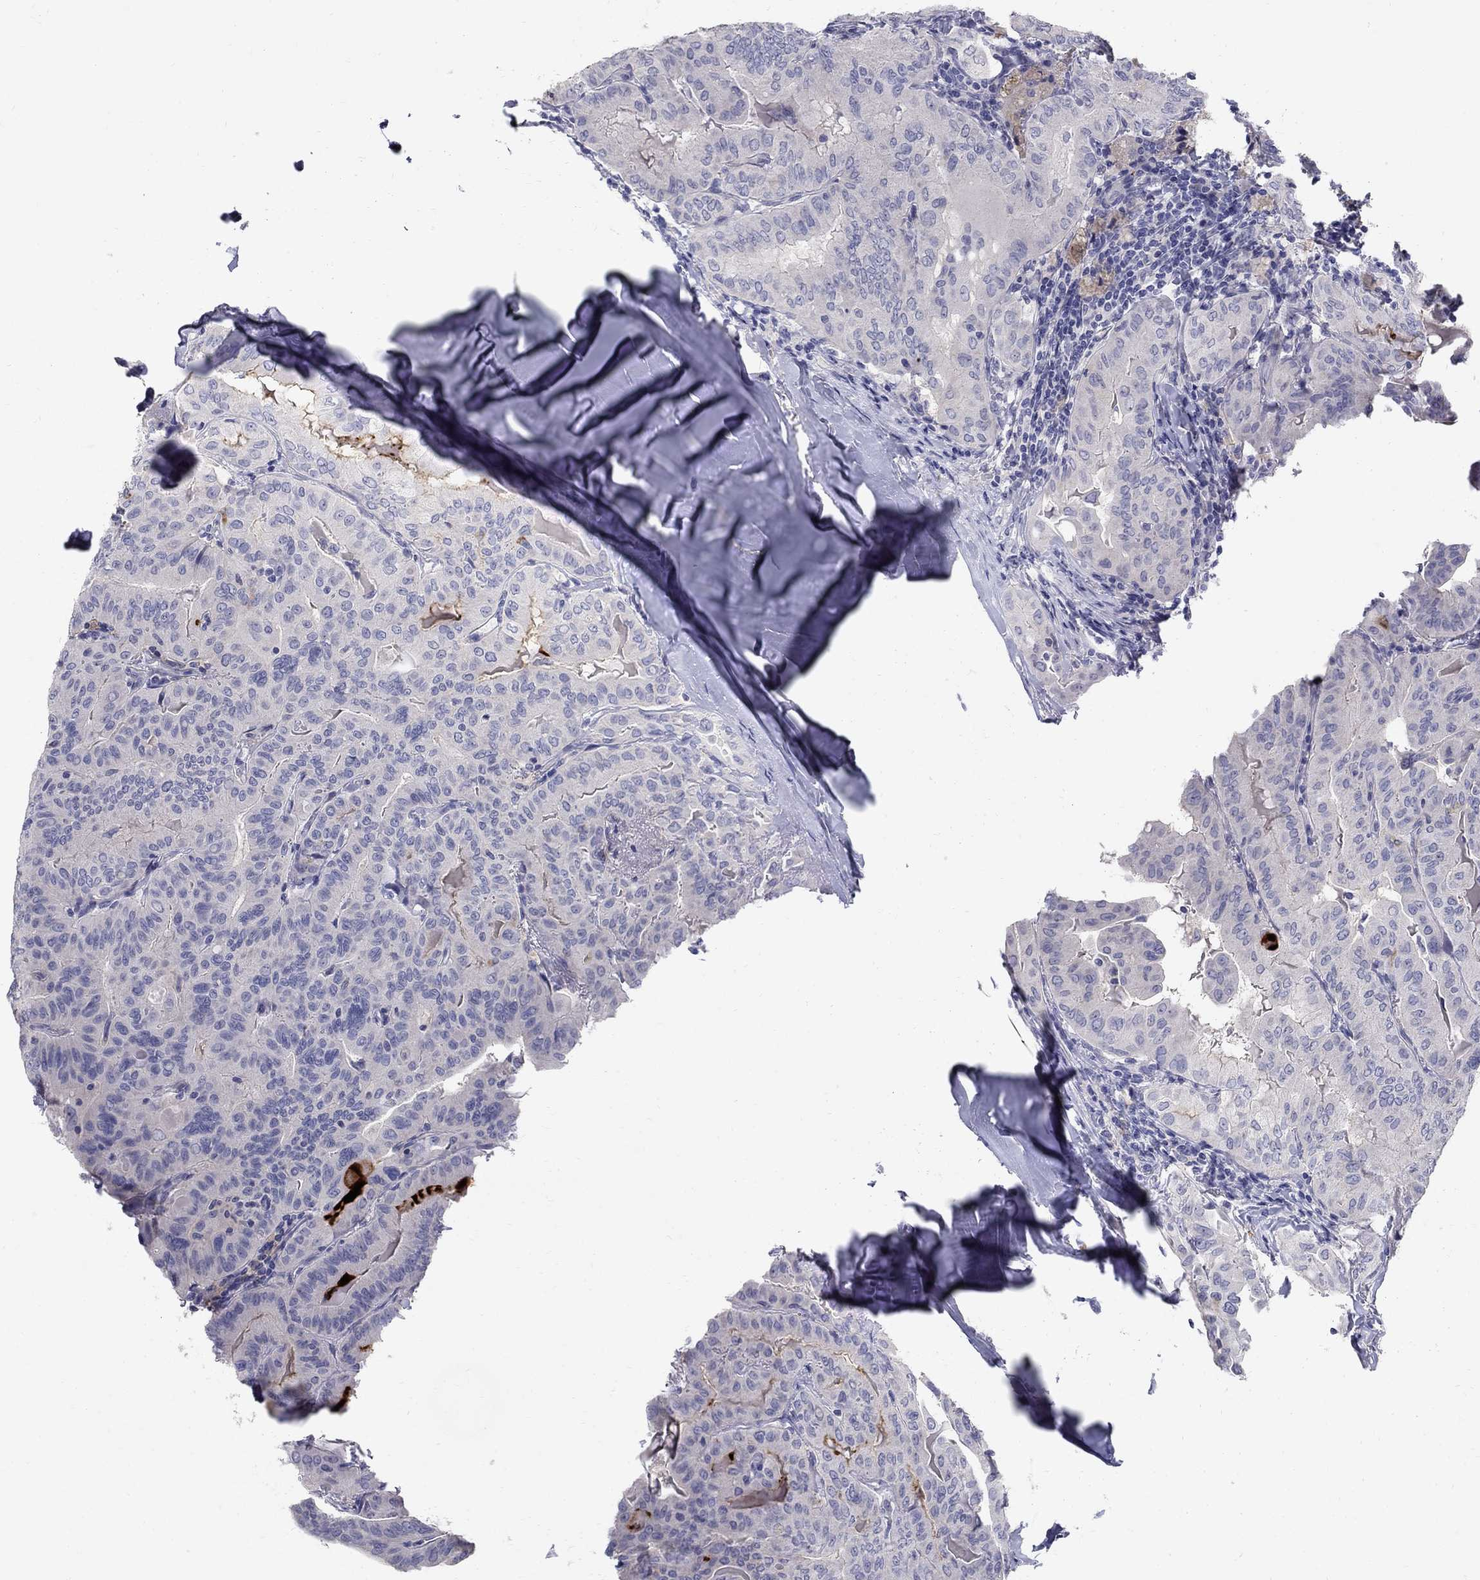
{"staining": {"intensity": "negative", "quantity": "none", "location": "none"}, "tissue": "thyroid cancer", "cell_type": "Tumor cells", "image_type": "cancer", "snomed": [{"axis": "morphology", "description": "Papillary adenocarcinoma, NOS"}, {"axis": "topography", "description": "Thyroid gland"}], "caption": "This micrograph is of thyroid cancer stained with immunohistochemistry to label a protein in brown with the nuclei are counter-stained blue. There is no staining in tumor cells.", "gene": "TP53TG5", "patient": {"sex": "female", "age": 68}}